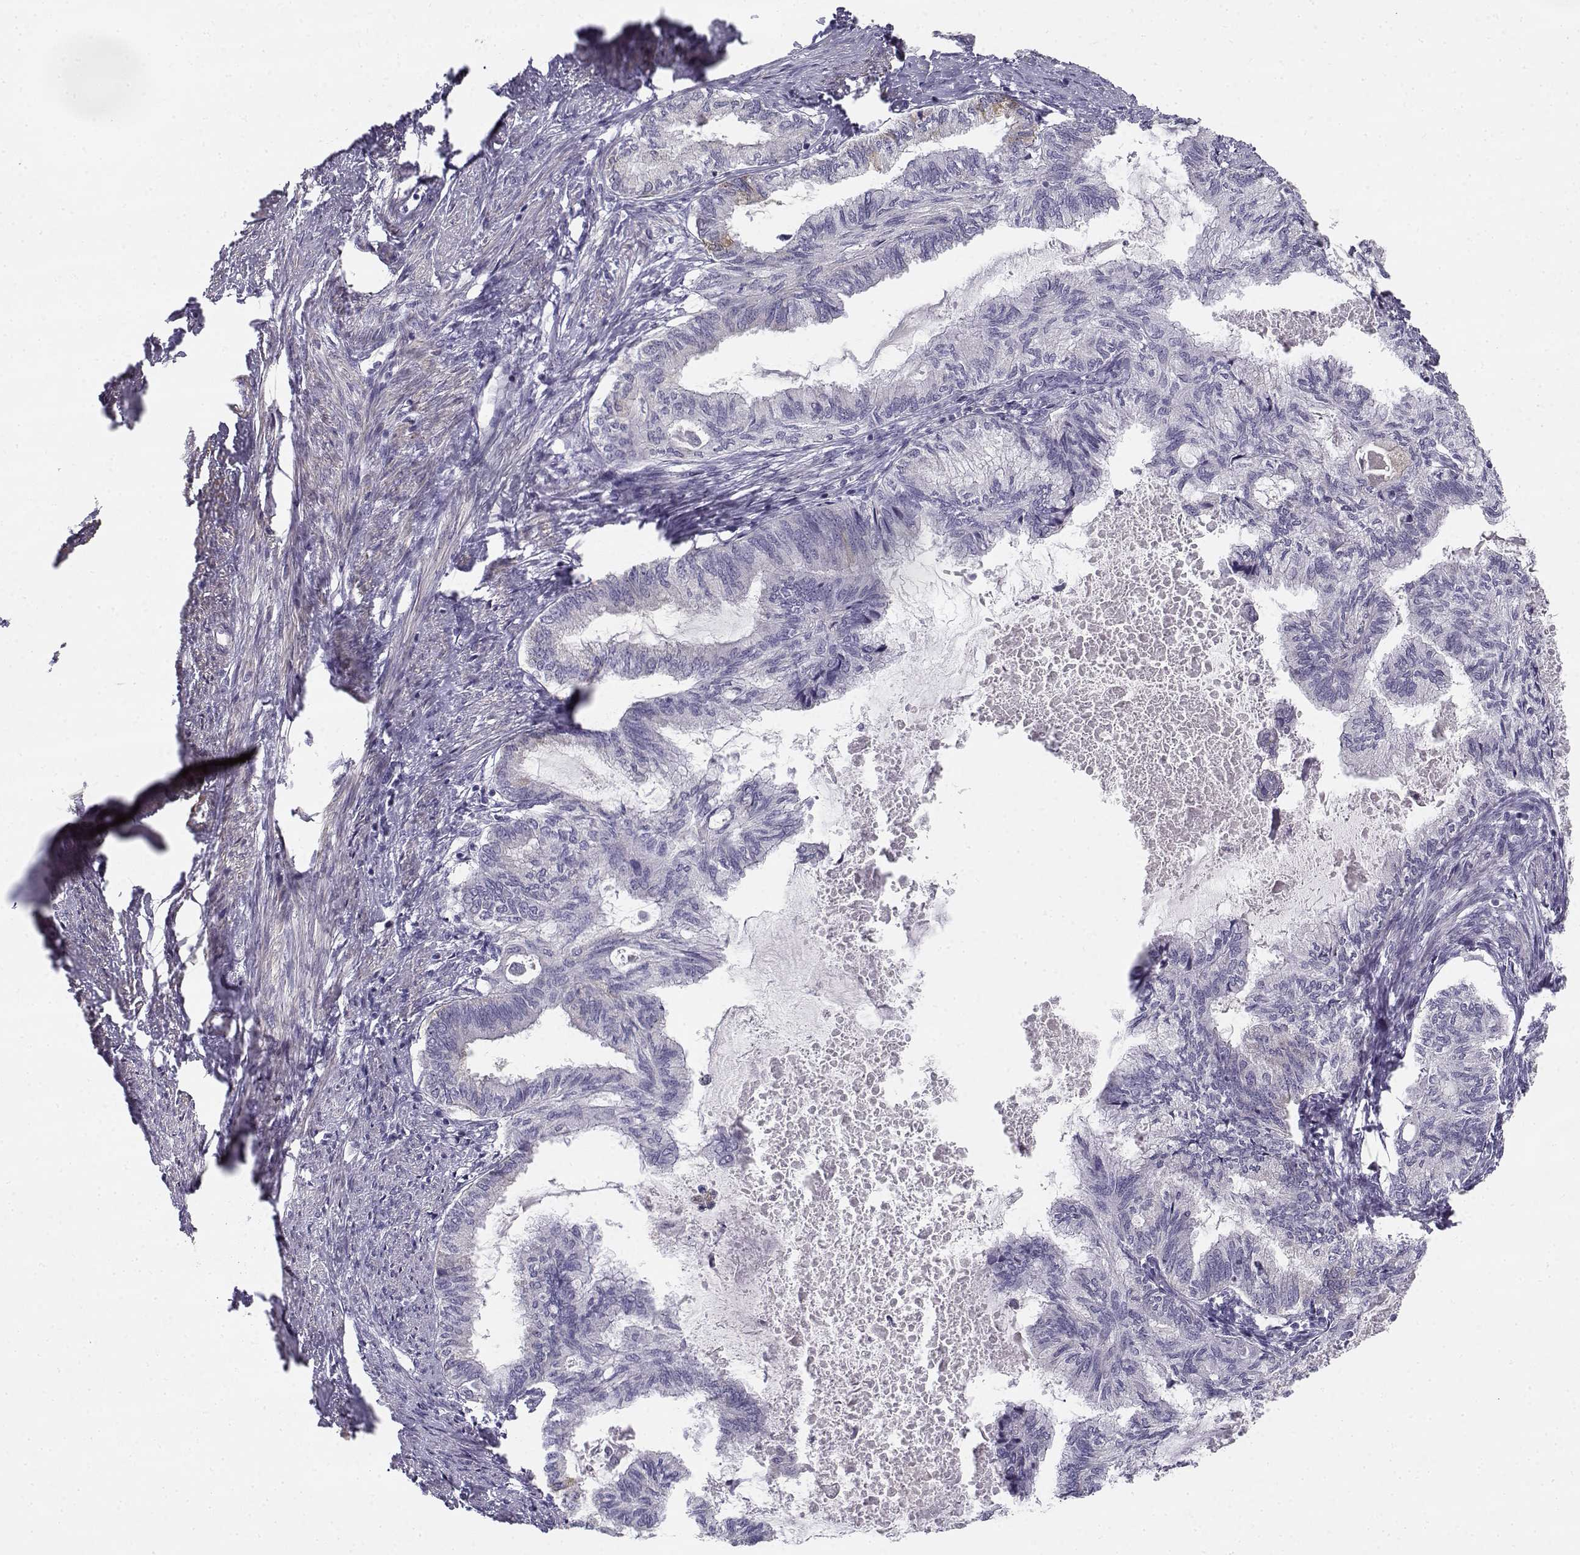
{"staining": {"intensity": "negative", "quantity": "none", "location": "none"}, "tissue": "endometrial cancer", "cell_type": "Tumor cells", "image_type": "cancer", "snomed": [{"axis": "morphology", "description": "Adenocarcinoma, NOS"}, {"axis": "topography", "description": "Endometrium"}], "caption": "The IHC image has no significant staining in tumor cells of endometrial cancer (adenocarcinoma) tissue.", "gene": "CREB3L3", "patient": {"sex": "female", "age": 86}}